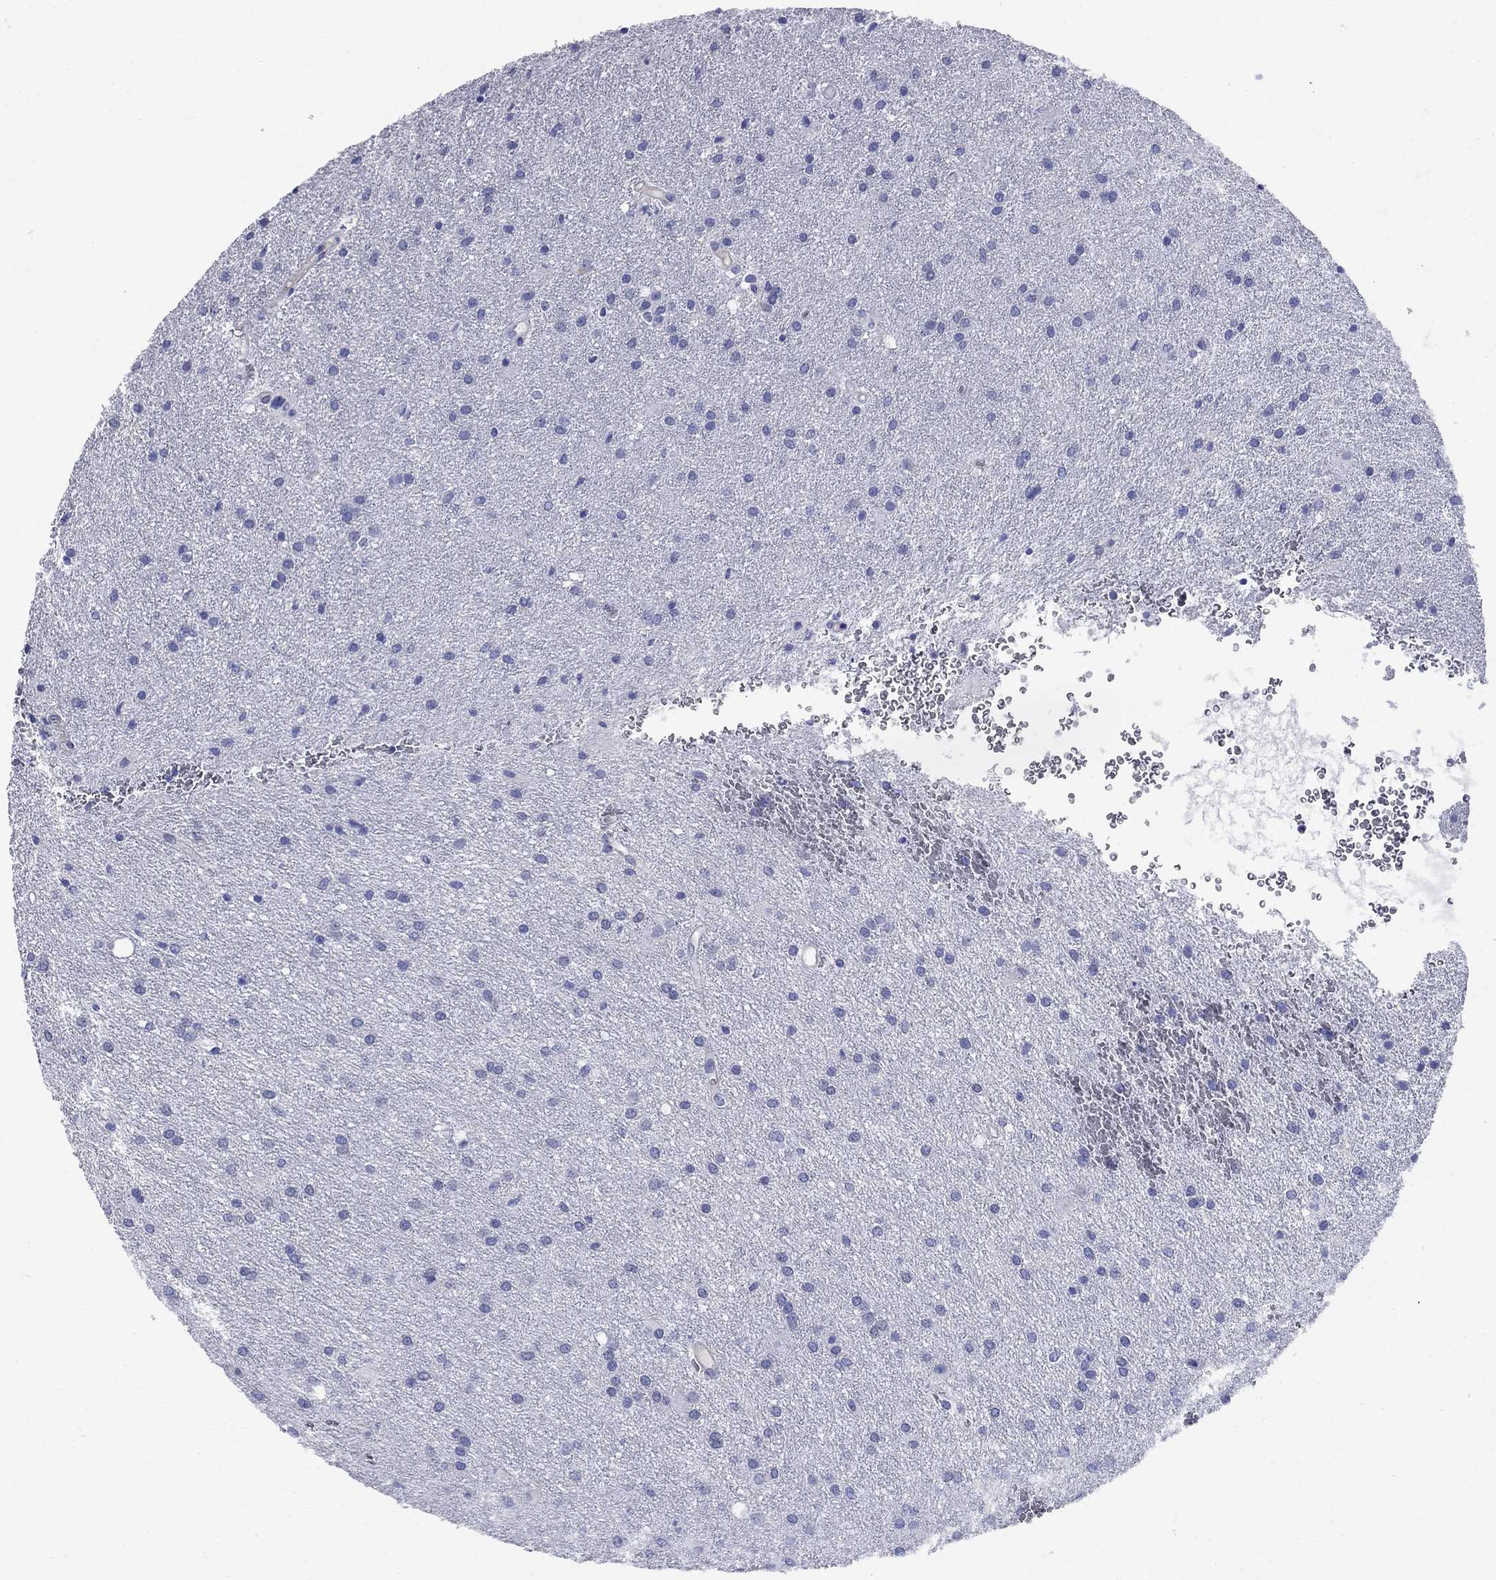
{"staining": {"intensity": "negative", "quantity": "none", "location": "none"}, "tissue": "glioma", "cell_type": "Tumor cells", "image_type": "cancer", "snomed": [{"axis": "morphology", "description": "Glioma, malignant, Low grade"}, {"axis": "topography", "description": "Brain"}], "caption": "The immunohistochemistry image has no significant expression in tumor cells of glioma tissue.", "gene": "SMCP", "patient": {"sex": "male", "age": 58}}